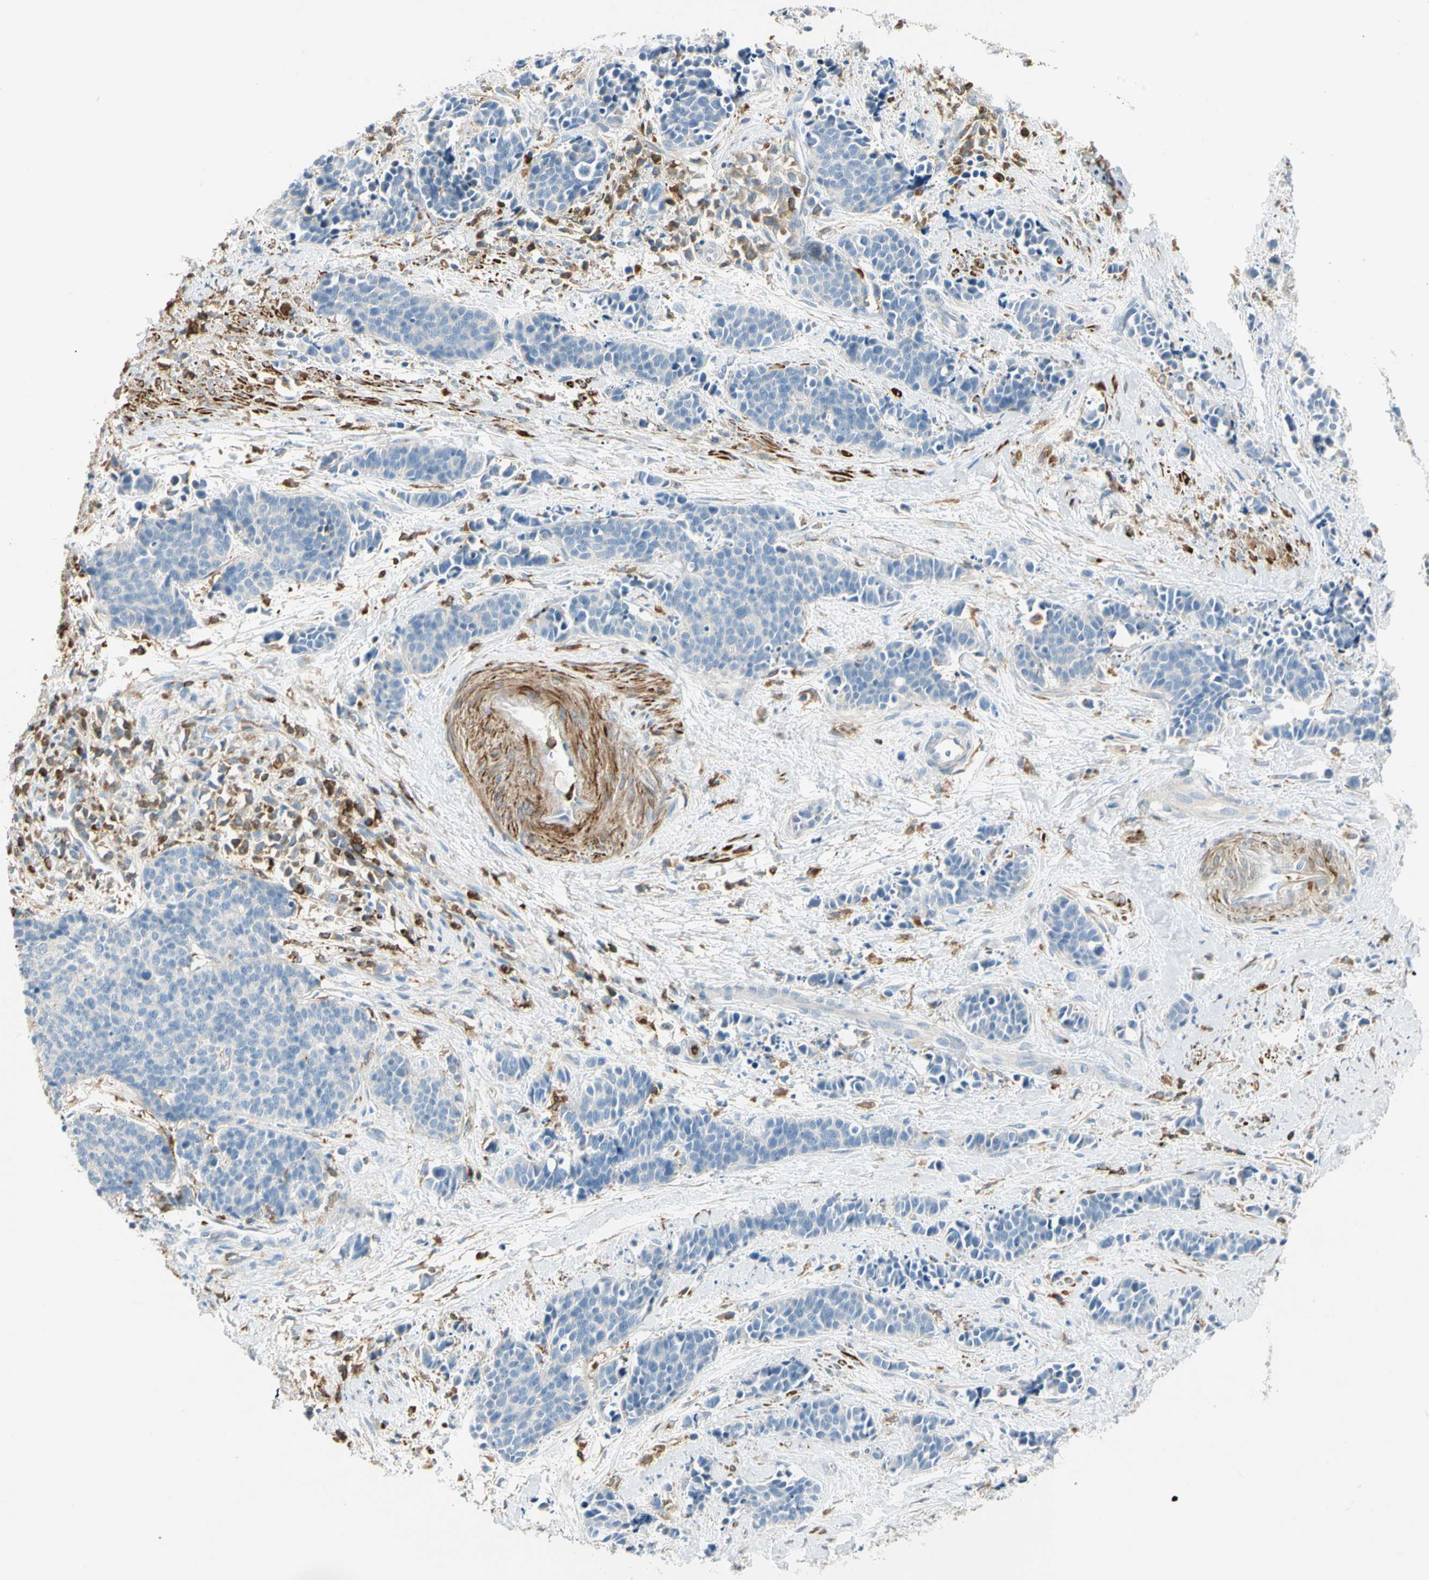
{"staining": {"intensity": "negative", "quantity": "none", "location": "none"}, "tissue": "cervical cancer", "cell_type": "Tumor cells", "image_type": "cancer", "snomed": [{"axis": "morphology", "description": "Squamous cell carcinoma, NOS"}, {"axis": "topography", "description": "Cervix"}], "caption": "This is an IHC image of human cervical squamous cell carcinoma. There is no staining in tumor cells.", "gene": "FMNL1", "patient": {"sex": "female", "age": 35}}